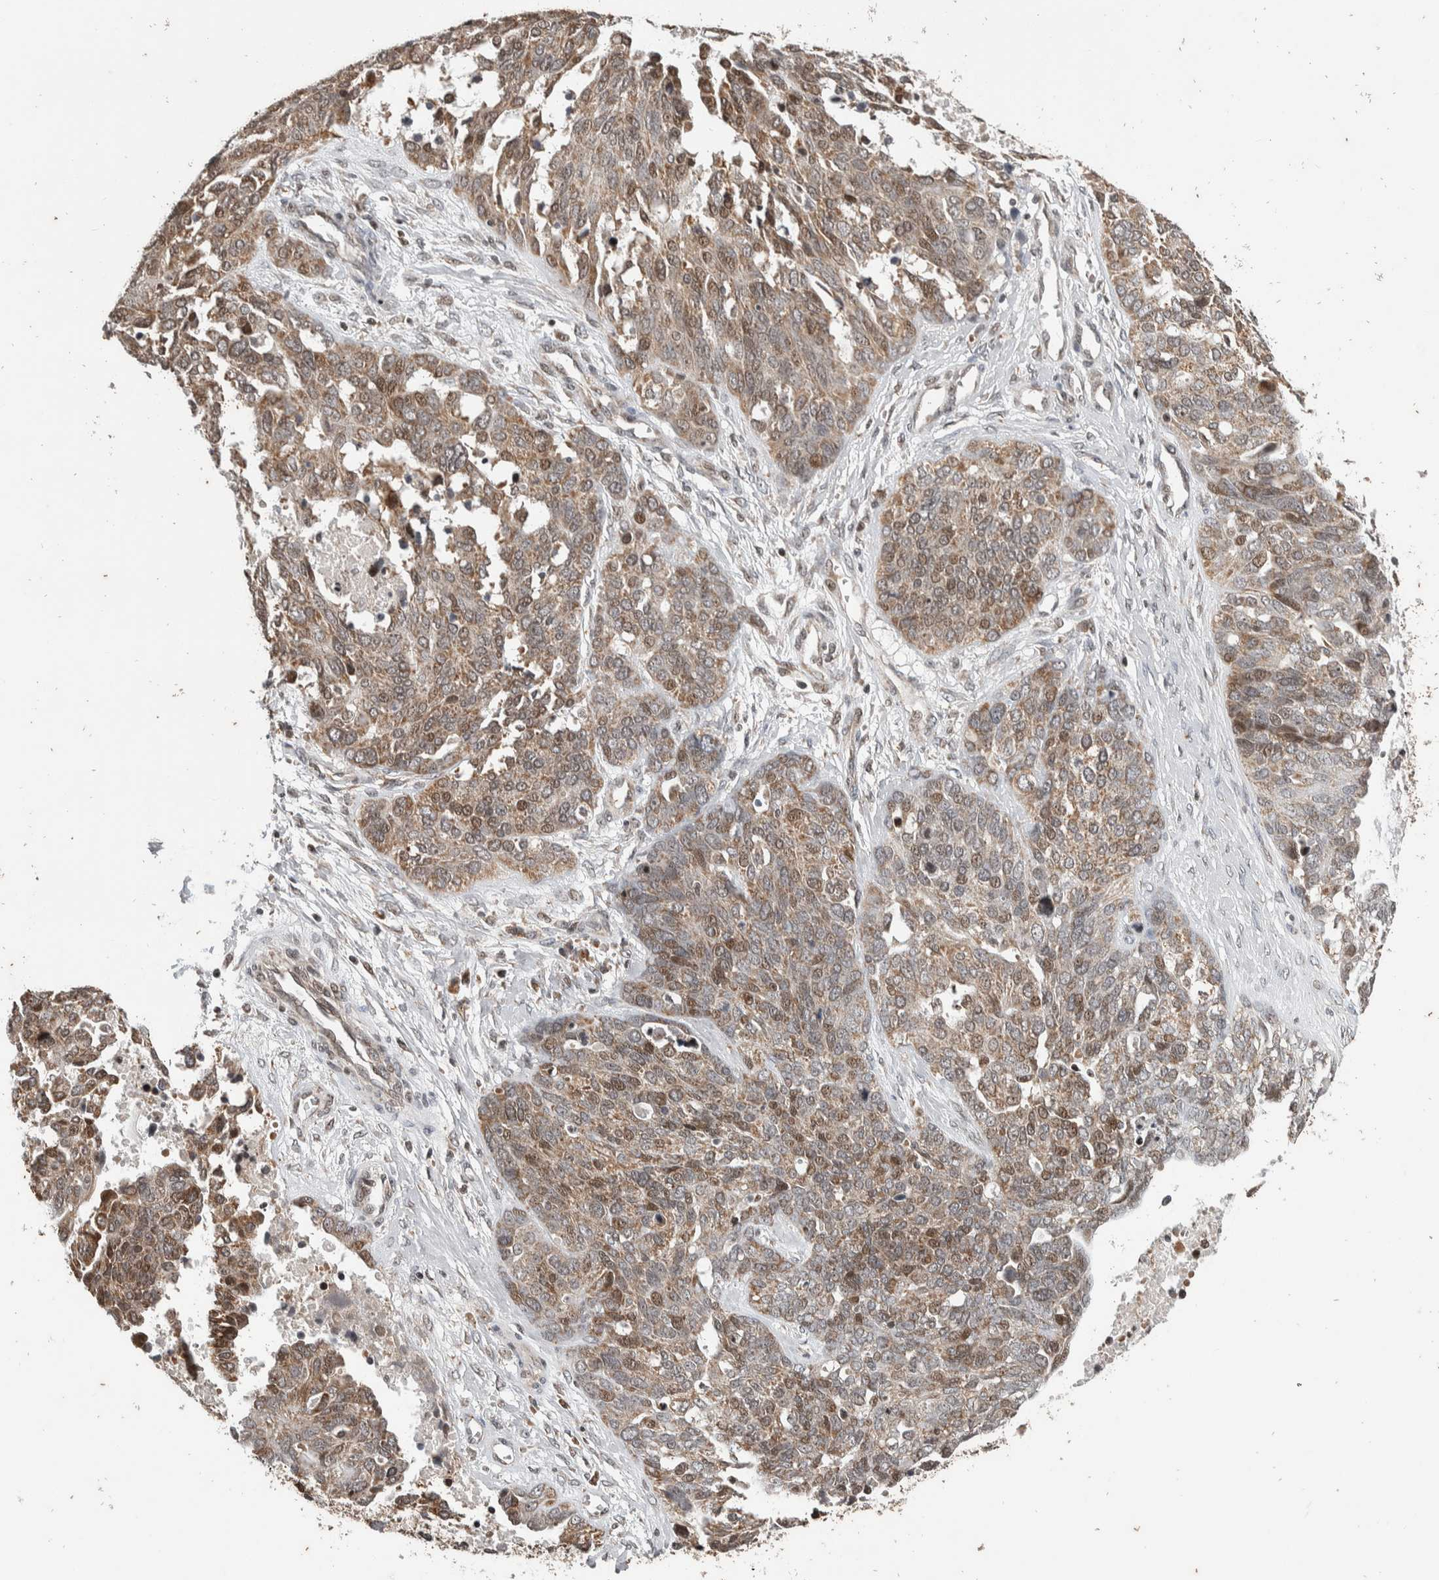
{"staining": {"intensity": "weak", "quantity": "25%-75%", "location": "cytoplasmic/membranous,nuclear"}, "tissue": "ovarian cancer", "cell_type": "Tumor cells", "image_type": "cancer", "snomed": [{"axis": "morphology", "description": "Cystadenocarcinoma, serous, NOS"}, {"axis": "topography", "description": "Ovary"}], "caption": "A photomicrograph showing weak cytoplasmic/membranous and nuclear positivity in approximately 25%-75% of tumor cells in ovarian serous cystadenocarcinoma, as visualized by brown immunohistochemical staining.", "gene": "ATXN7L1", "patient": {"sex": "female", "age": 44}}